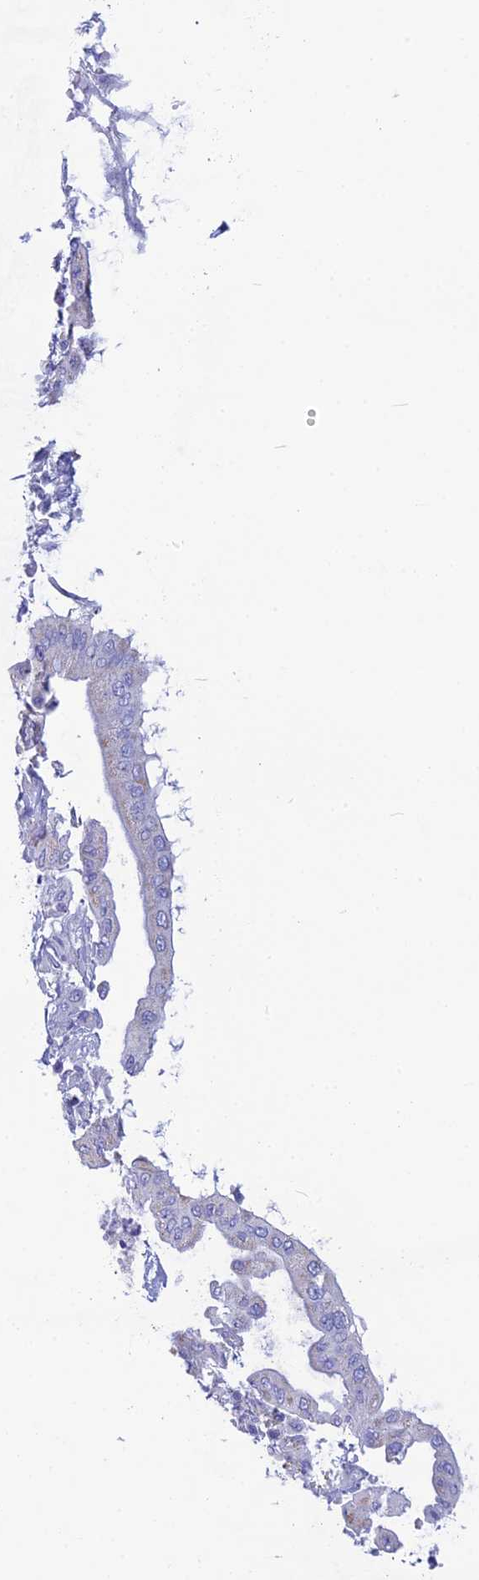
{"staining": {"intensity": "negative", "quantity": "none", "location": "none"}, "tissue": "pancreatic cancer", "cell_type": "Tumor cells", "image_type": "cancer", "snomed": [{"axis": "morphology", "description": "Adenocarcinoma, NOS"}, {"axis": "topography", "description": "Pancreas"}], "caption": "This is an immunohistochemistry image of adenocarcinoma (pancreatic). There is no expression in tumor cells.", "gene": "POMGNT1", "patient": {"sex": "male", "age": 68}}